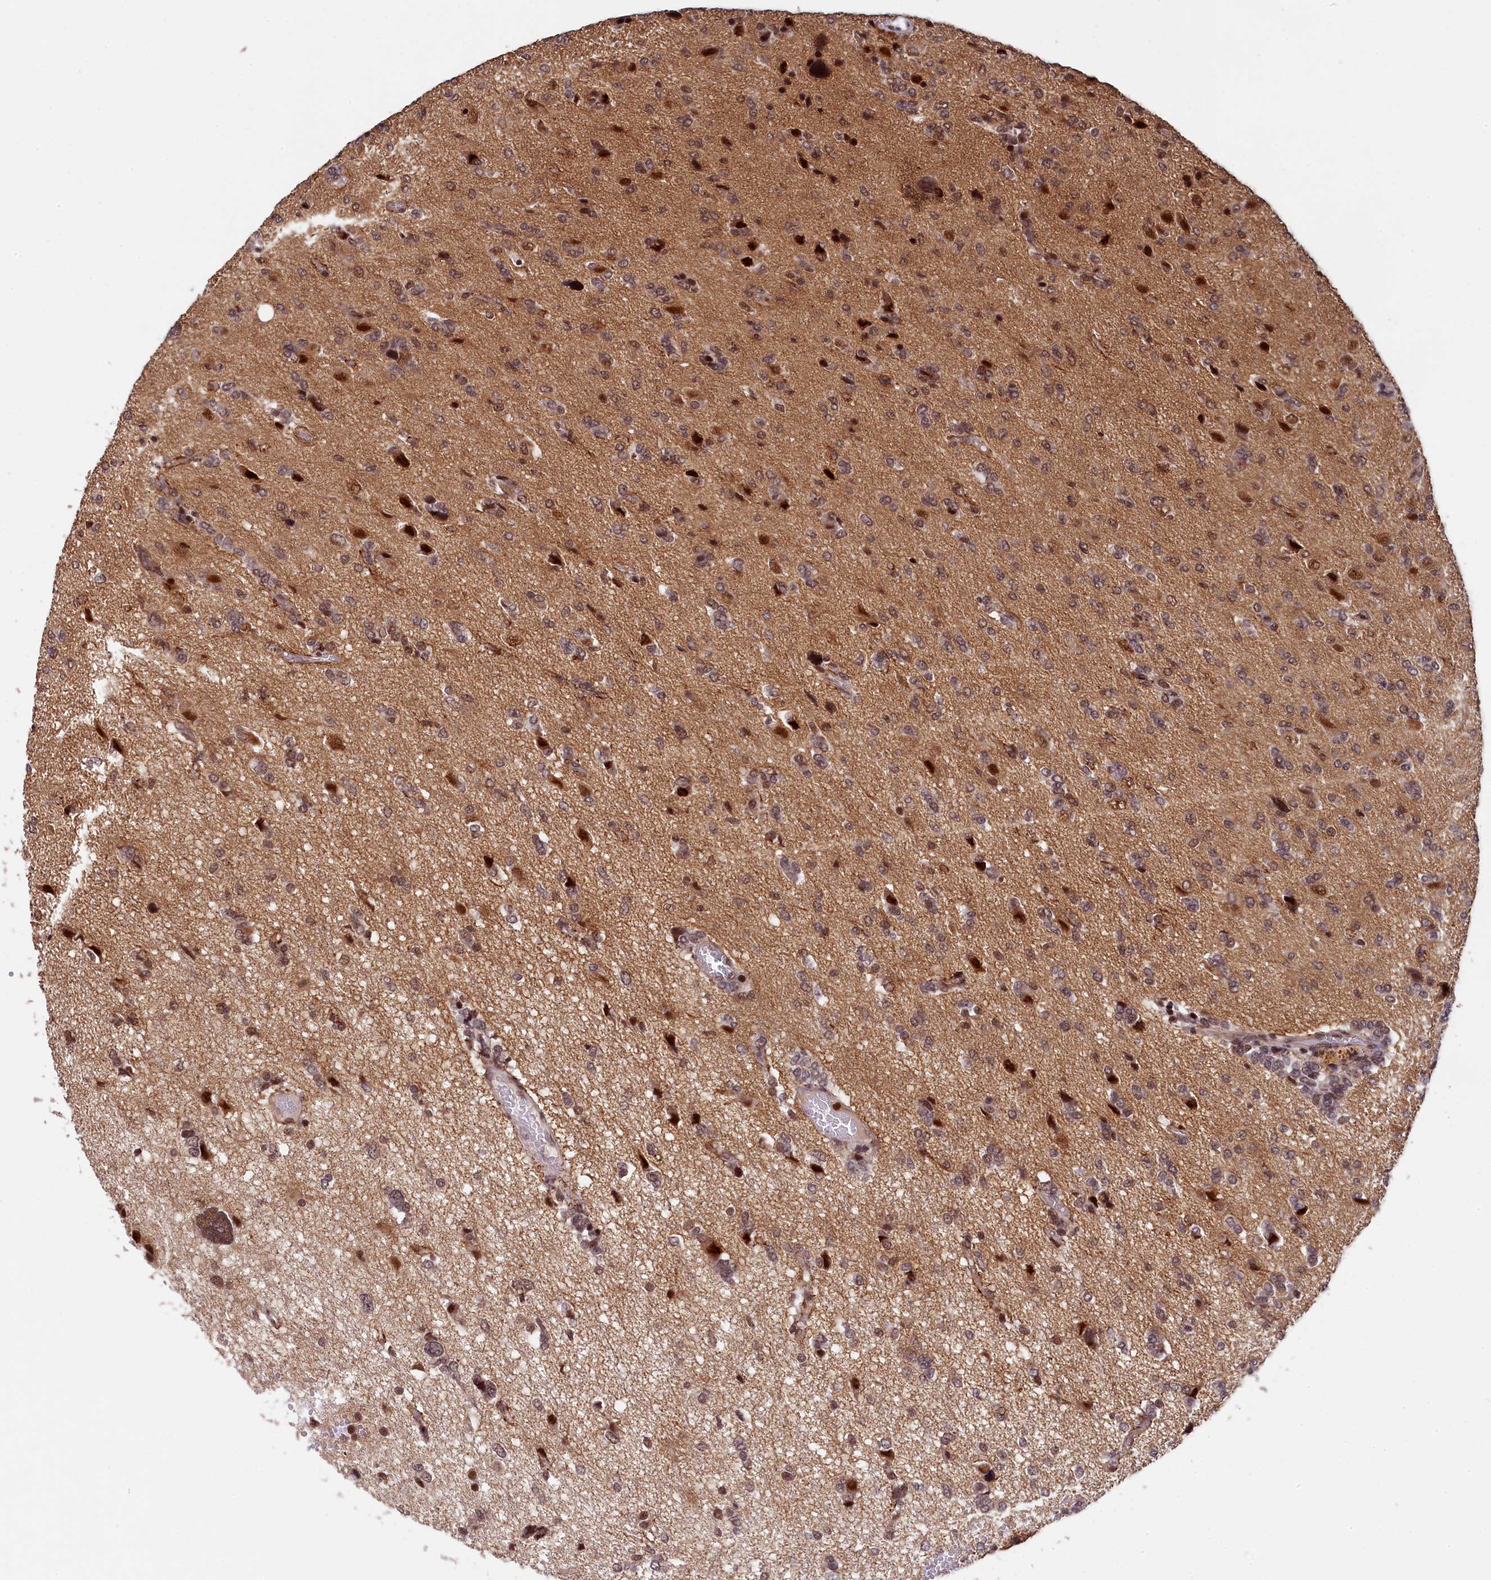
{"staining": {"intensity": "strong", "quantity": "25%-75%", "location": "nuclear"}, "tissue": "glioma", "cell_type": "Tumor cells", "image_type": "cancer", "snomed": [{"axis": "morphology", "description": "Glioma, malignant, High grade"}, {"axis": "topography", "description": "Brain"}], "caption": "This is a photomicrograph of immunohistochemistry staining of high-grade glioma (malignant), which shows strong staining in the nuclear of tumor cells.", "gene": "ADIG", "patient": {"sex": "female", "age": 59}}